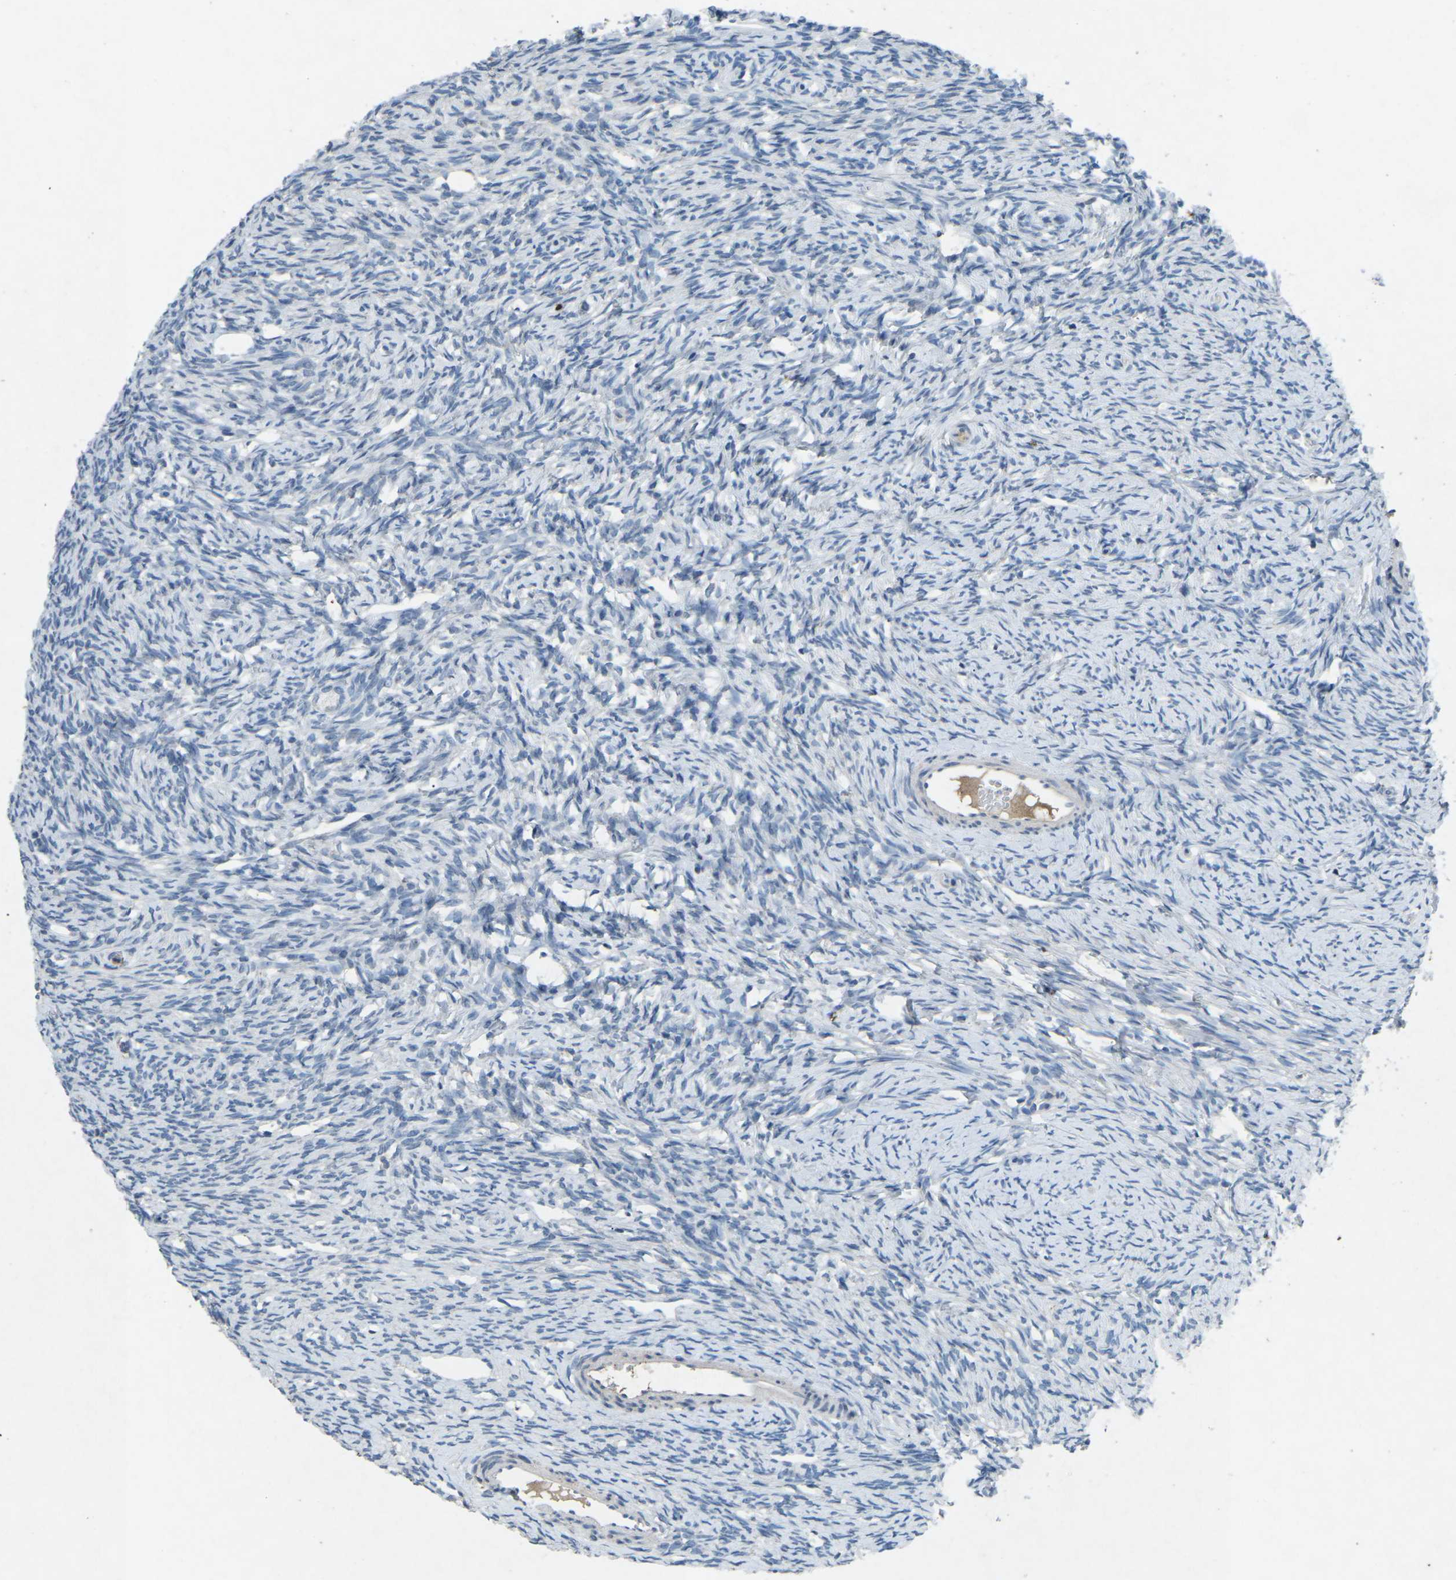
{"staining": {"intensity": "negative", "quantity": "none", "location": "none"}, "tissue": "ovary", "cell_type": "Follicle cells", "image_type": "normal", "snomed": [{"axis": "morphology", "description": "Normal tissue, NOS"}, {"axis": "topography", "description": "Ovary"}], "caption": "There is no significant positivity in follicle cells of ovary. (DAB immunohistochemistry (IHC) with hematoxylin counter stain).", "gene": "A1BG", "patient": {"sex": "female", "age": 33}}